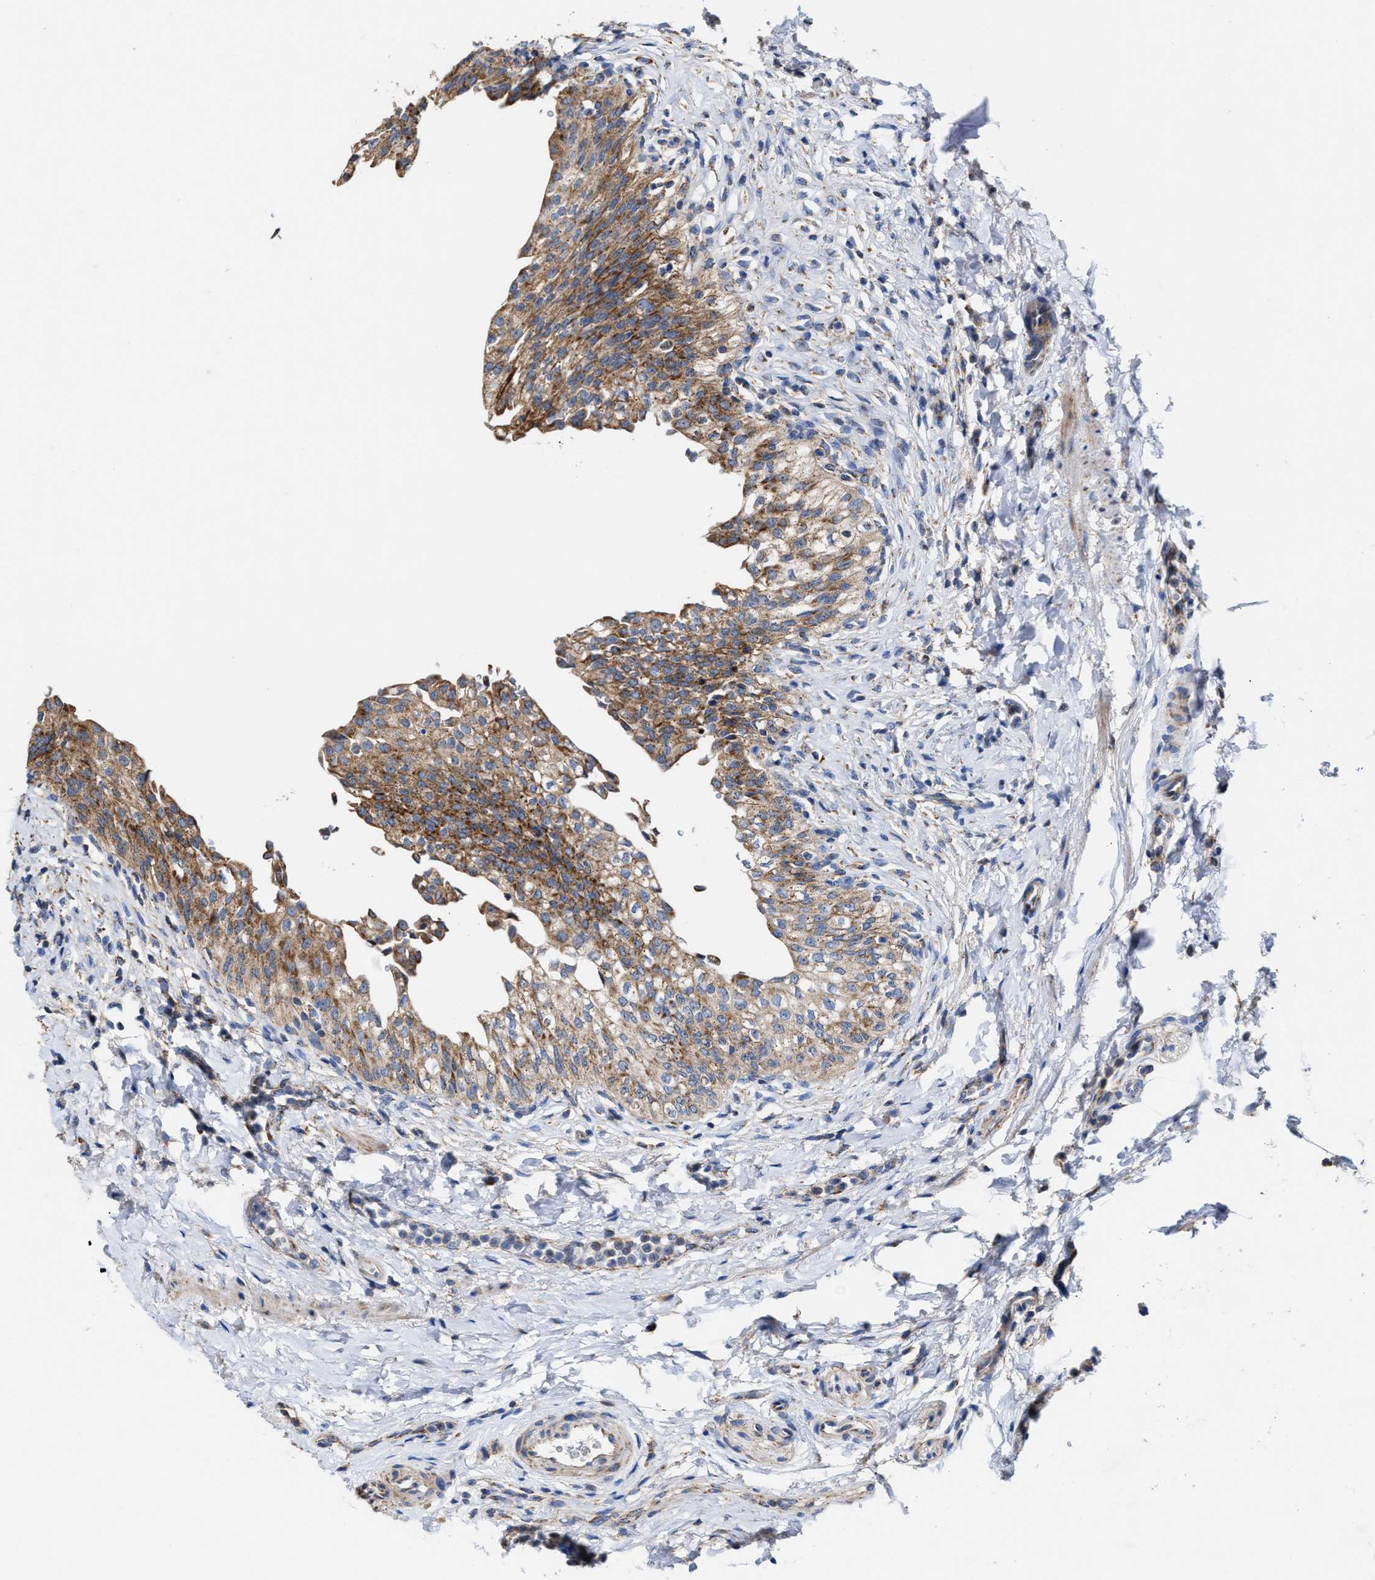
{"staining": {"intensity": "strong", "quantity": ">75%", "location": "cytoplasmic/membranous"}, "tissue": "urinary bladder", "cell_type": "Urothelial cells", "image_type": "normal", "snomed": [{"axis": "morphology", "description": "Urothelial carcinoma, High grade"}, {"axis": "topography", "description": "Urinary bladder"}], "caption": "This image reveals immunohistochemistry (IHC) staining of unremarkable human urinary bladder, with high strong cytoplasmic/membranous expression in approximately >75% of urothelial cells.", "gene": "MECR", "patient": {"sex": "male", "age": 46}}